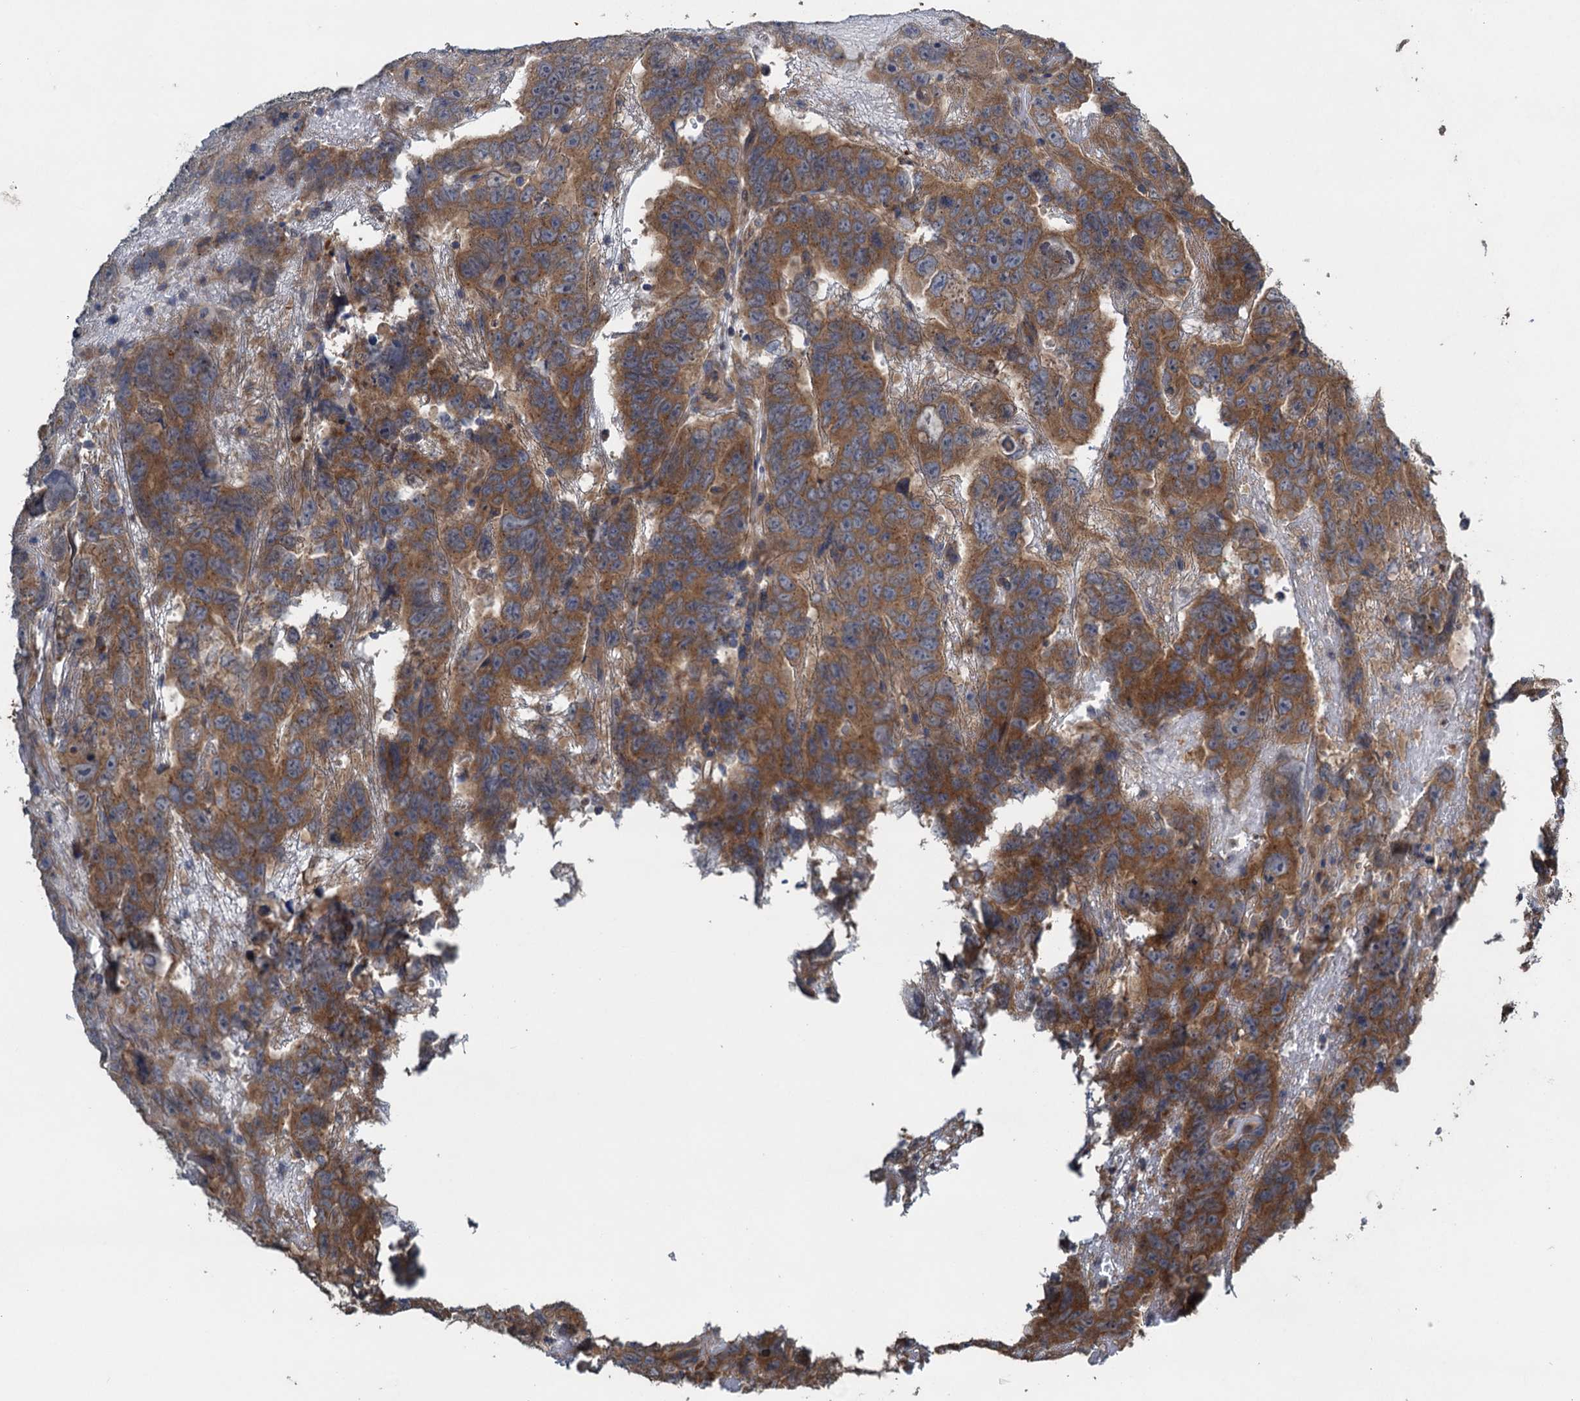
{"staining": {"intensity": "moderate", "quantity": ">75%", "location": "cytoplasmic/membranous"}, "tissue": "testis cancer", "cell_type": "Tumor cells", "image_type": "cancer", "snomed": [{"axis": "morphology", "description": "Carcinoma, Embryonal, NOS"}, {"axis": "topography", "description": "Testis"}], "caption": "There is medium levels of moderate cytoplasmic/membranous staining in tumor cells of testis embryonal carcinoma, as demonstrated by immunohistochemical staining (brown color).", "gene": "CNTN5", "patient": {"sex": "male", "age": 45}}